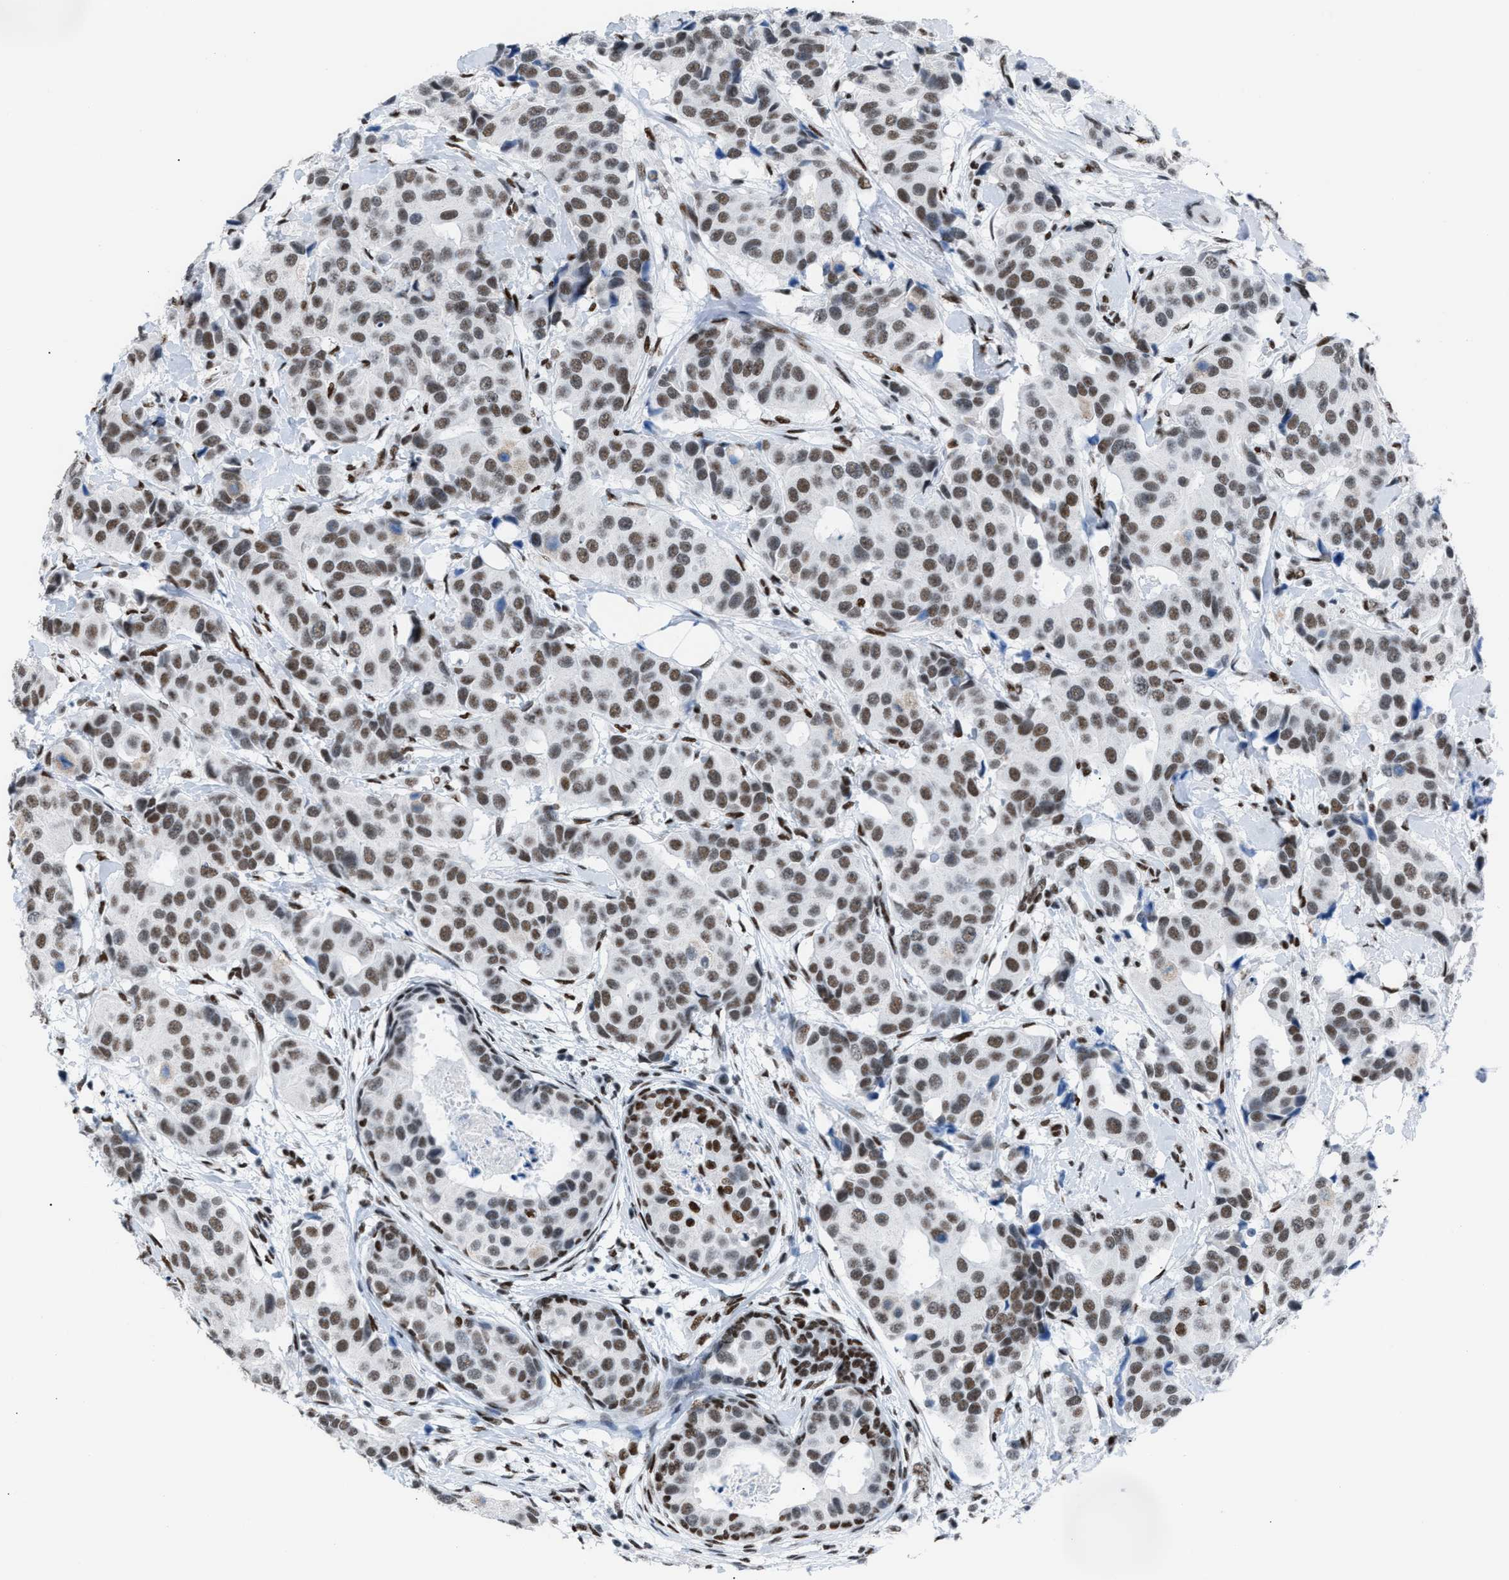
{"staining": {"intensity": "moderate", "quantity": ">75%", "location": "nuclear"}, "tissue": "breast cancer", "cell_type": "Tumor cells", "image_type": "cancer", "snomed": [{"axis": "morphology", "description": "Normal tissue, NOS"}, {"axis": "morphology", "description": "Duct carcinoma"}, {"axis": "topography", "description": "Breast"}], "caption": "Human breast invasive ductal carcinoma stained with a brown dye demonstrates moderate nuclear positive staining in approximately >75% of tumor cells.", "gene": "CCAR2", "patient": {"sex": "female", "age": 39}}